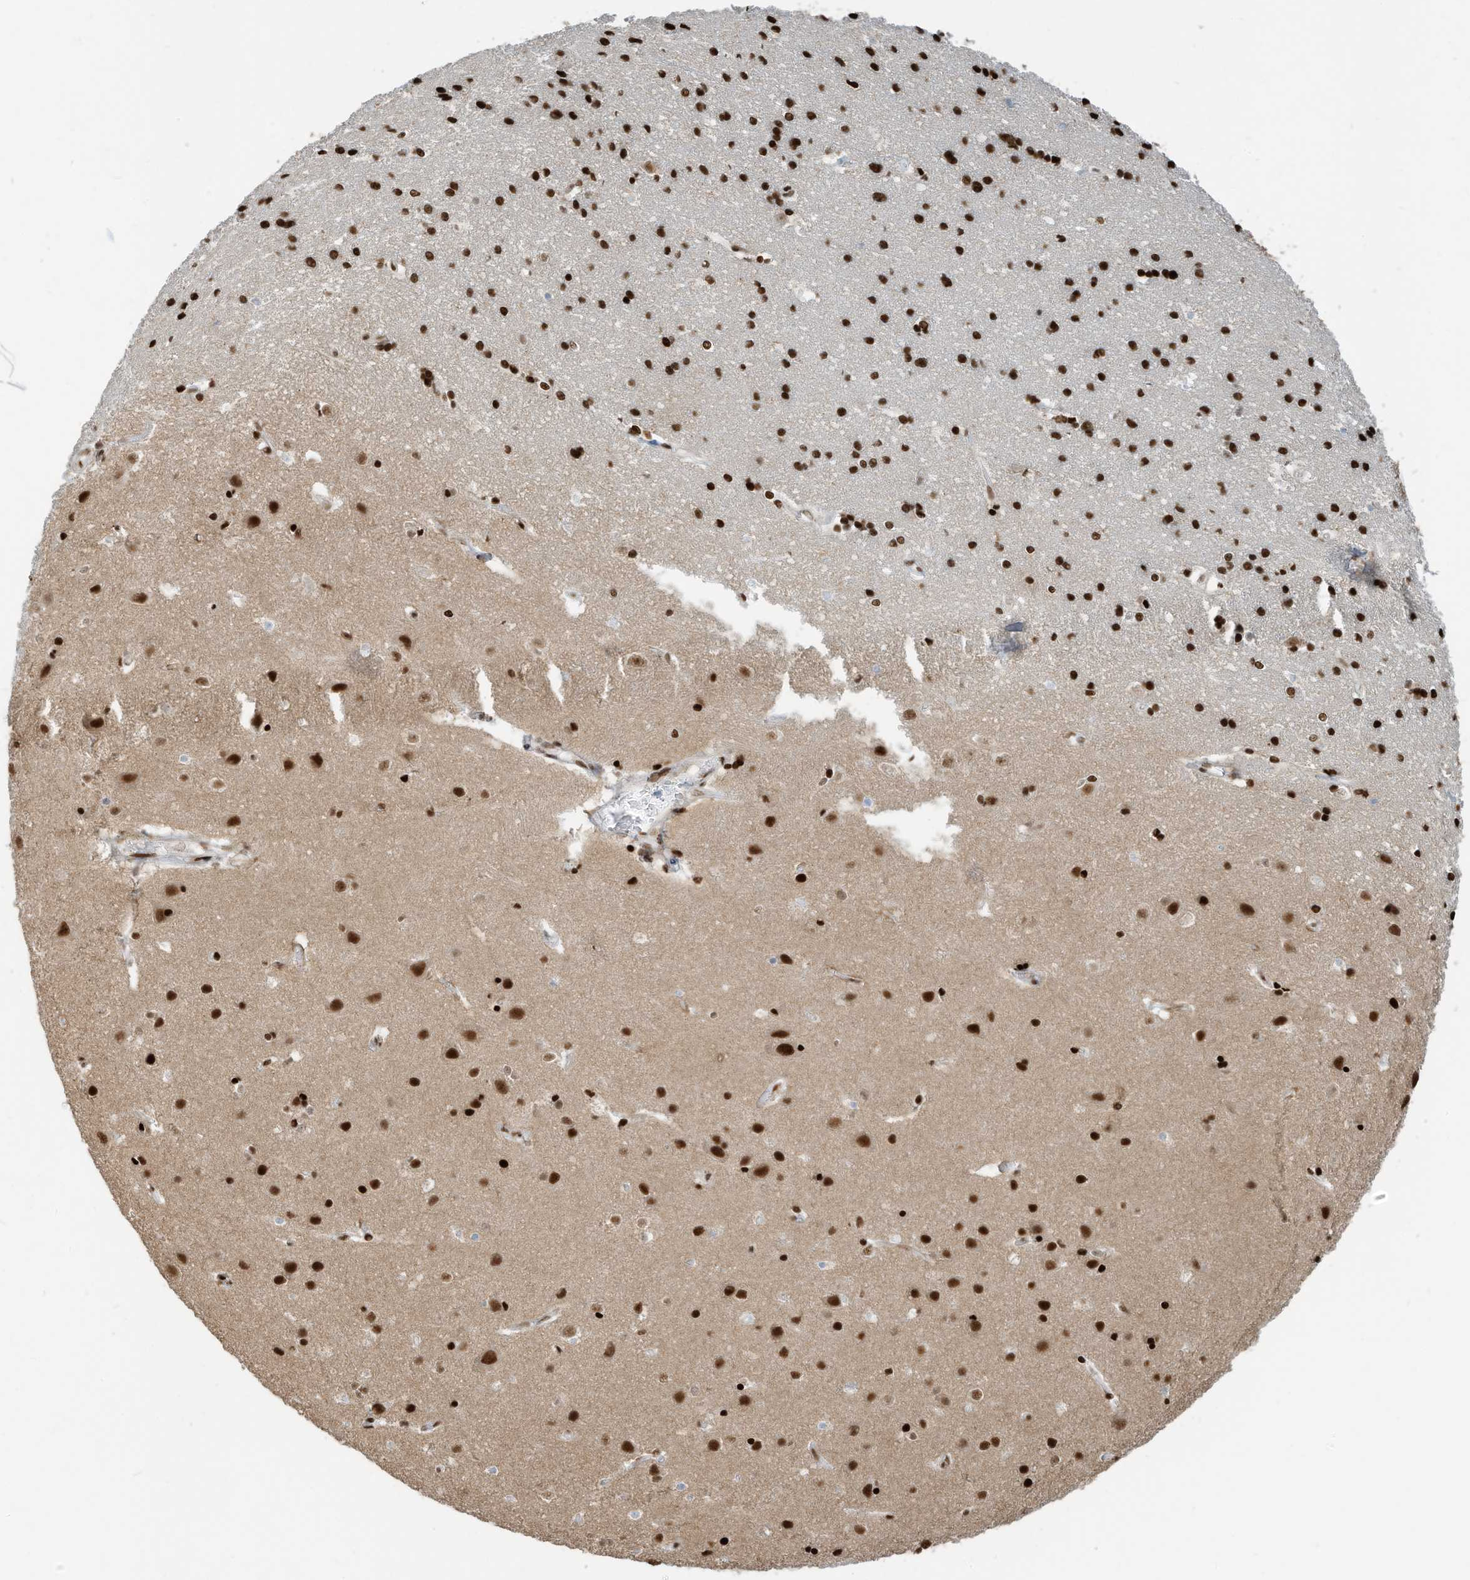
{"staining": {"intensity": "moderate", "quantity": ">75%", "location": "nuclear"}, "tissue": "cerebral cortex", "cell_type": "Endothelial cells", "image_type": "normal", "snomed": [{"axis": "morphology", "description": "Normal tissue, NOS"}, {"axis": "topography", "description": "Cerebral cortex"}], "caption": "Moderate nuclear protein staining is present in approximately >75% of endothelial cells in cerebral cortex.", "gene": "SAMD15", "patient": {"sex": "male", "age": 54}}